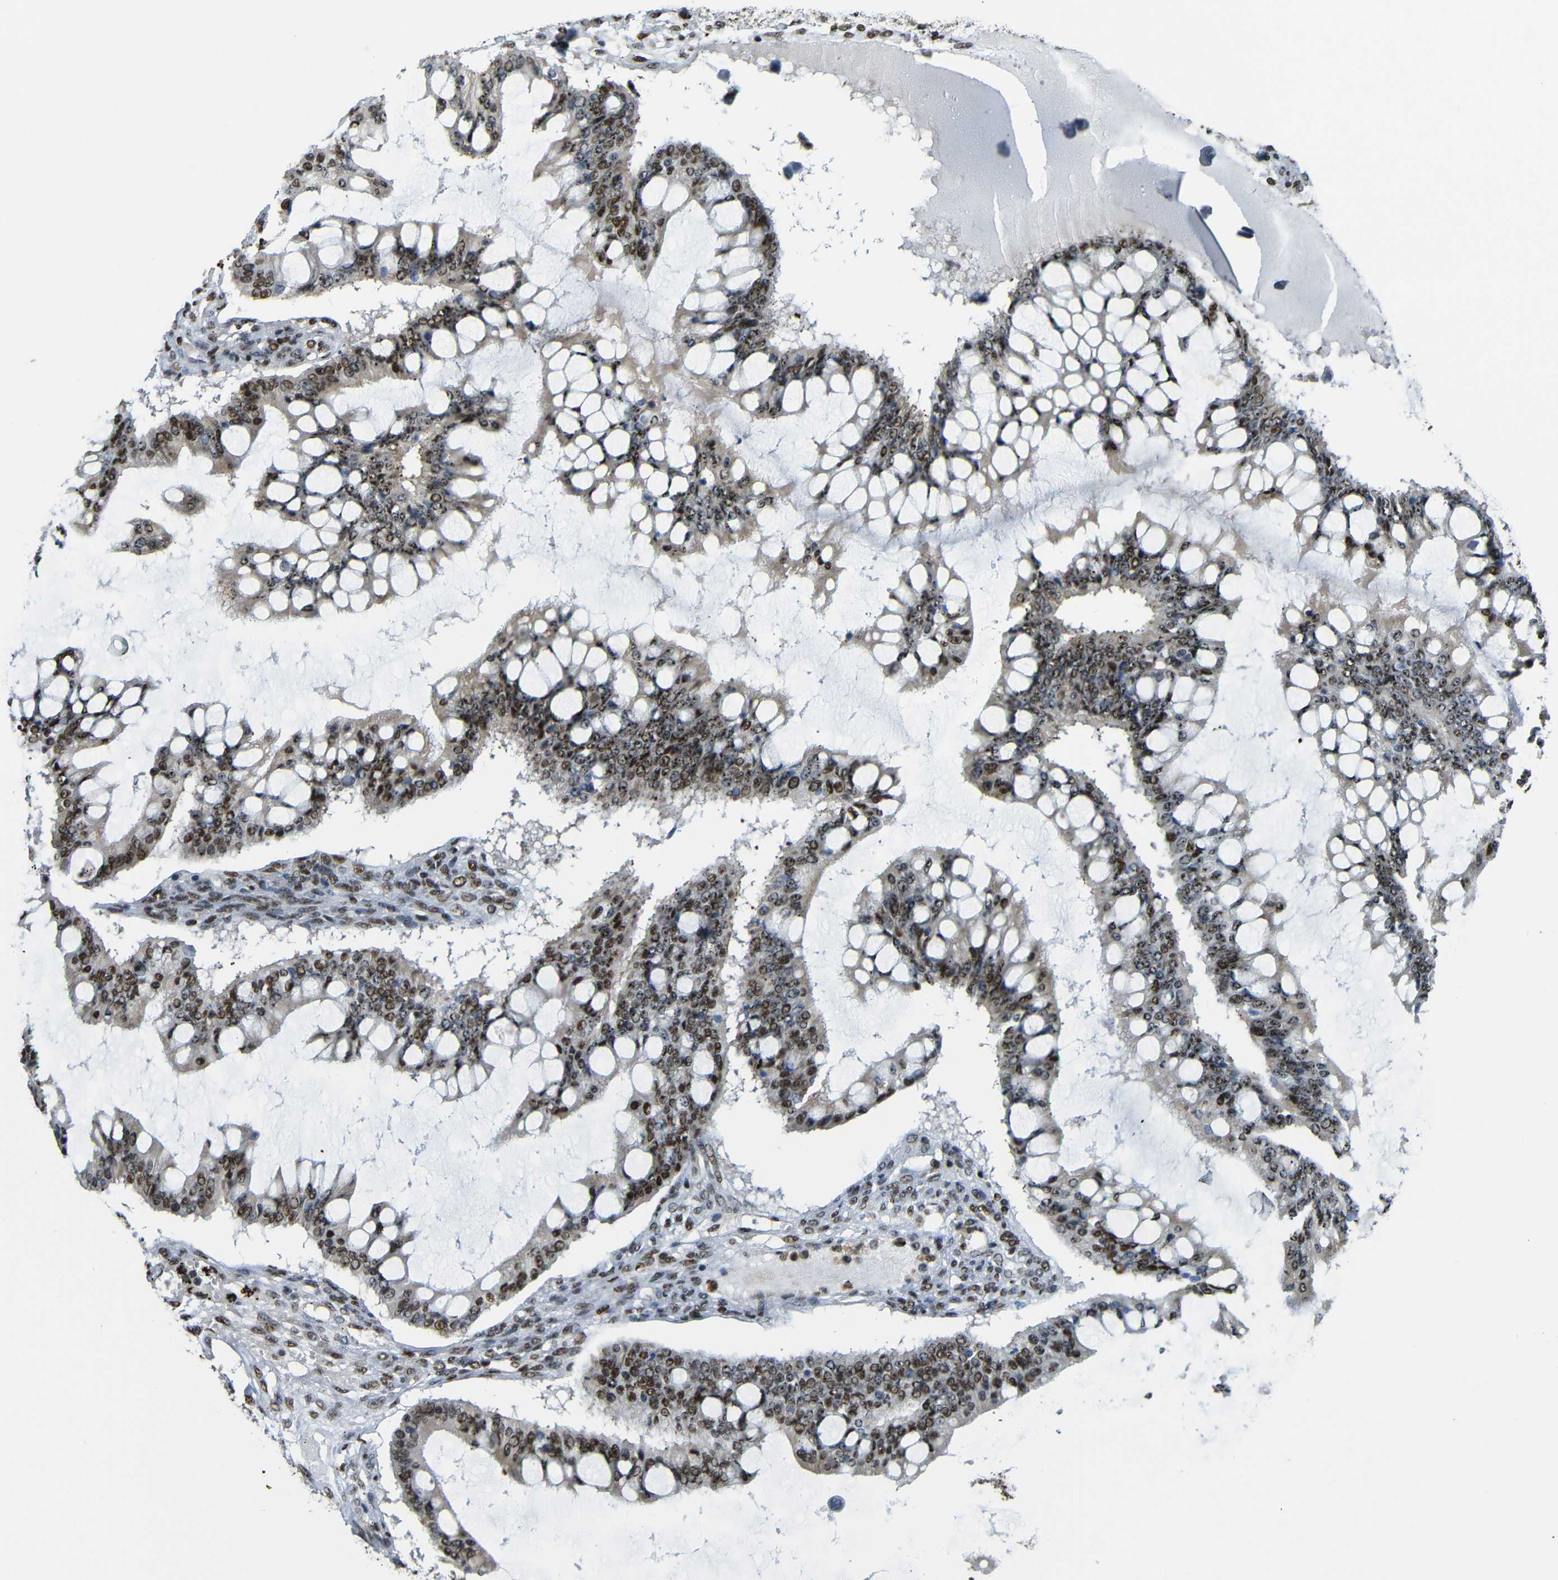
{"staining": {"intensity": "moderate", "quantity": "25%-75%", "location": "nuclear"}, "tissue": "ovarian cancer", "cell_type": "Tumor cells", "image_type": "cancer", "snomed": [{"axis": "morphology", "description": "Cystadenocarcinoma, mucinous, NOS"}, {"axis": "topography", "description": "Ovary"}], "caption": "Immunohistochemistry photomicrograph of human ovarian mucinous cystadenocarcinoma stained for a protein (brown), which reveals medium levels of moderate nuclear positivity in about 25%-75% of tumor cells.", "gene": "TCF7L2", "patient": {"sex": "female", "age": 73}}